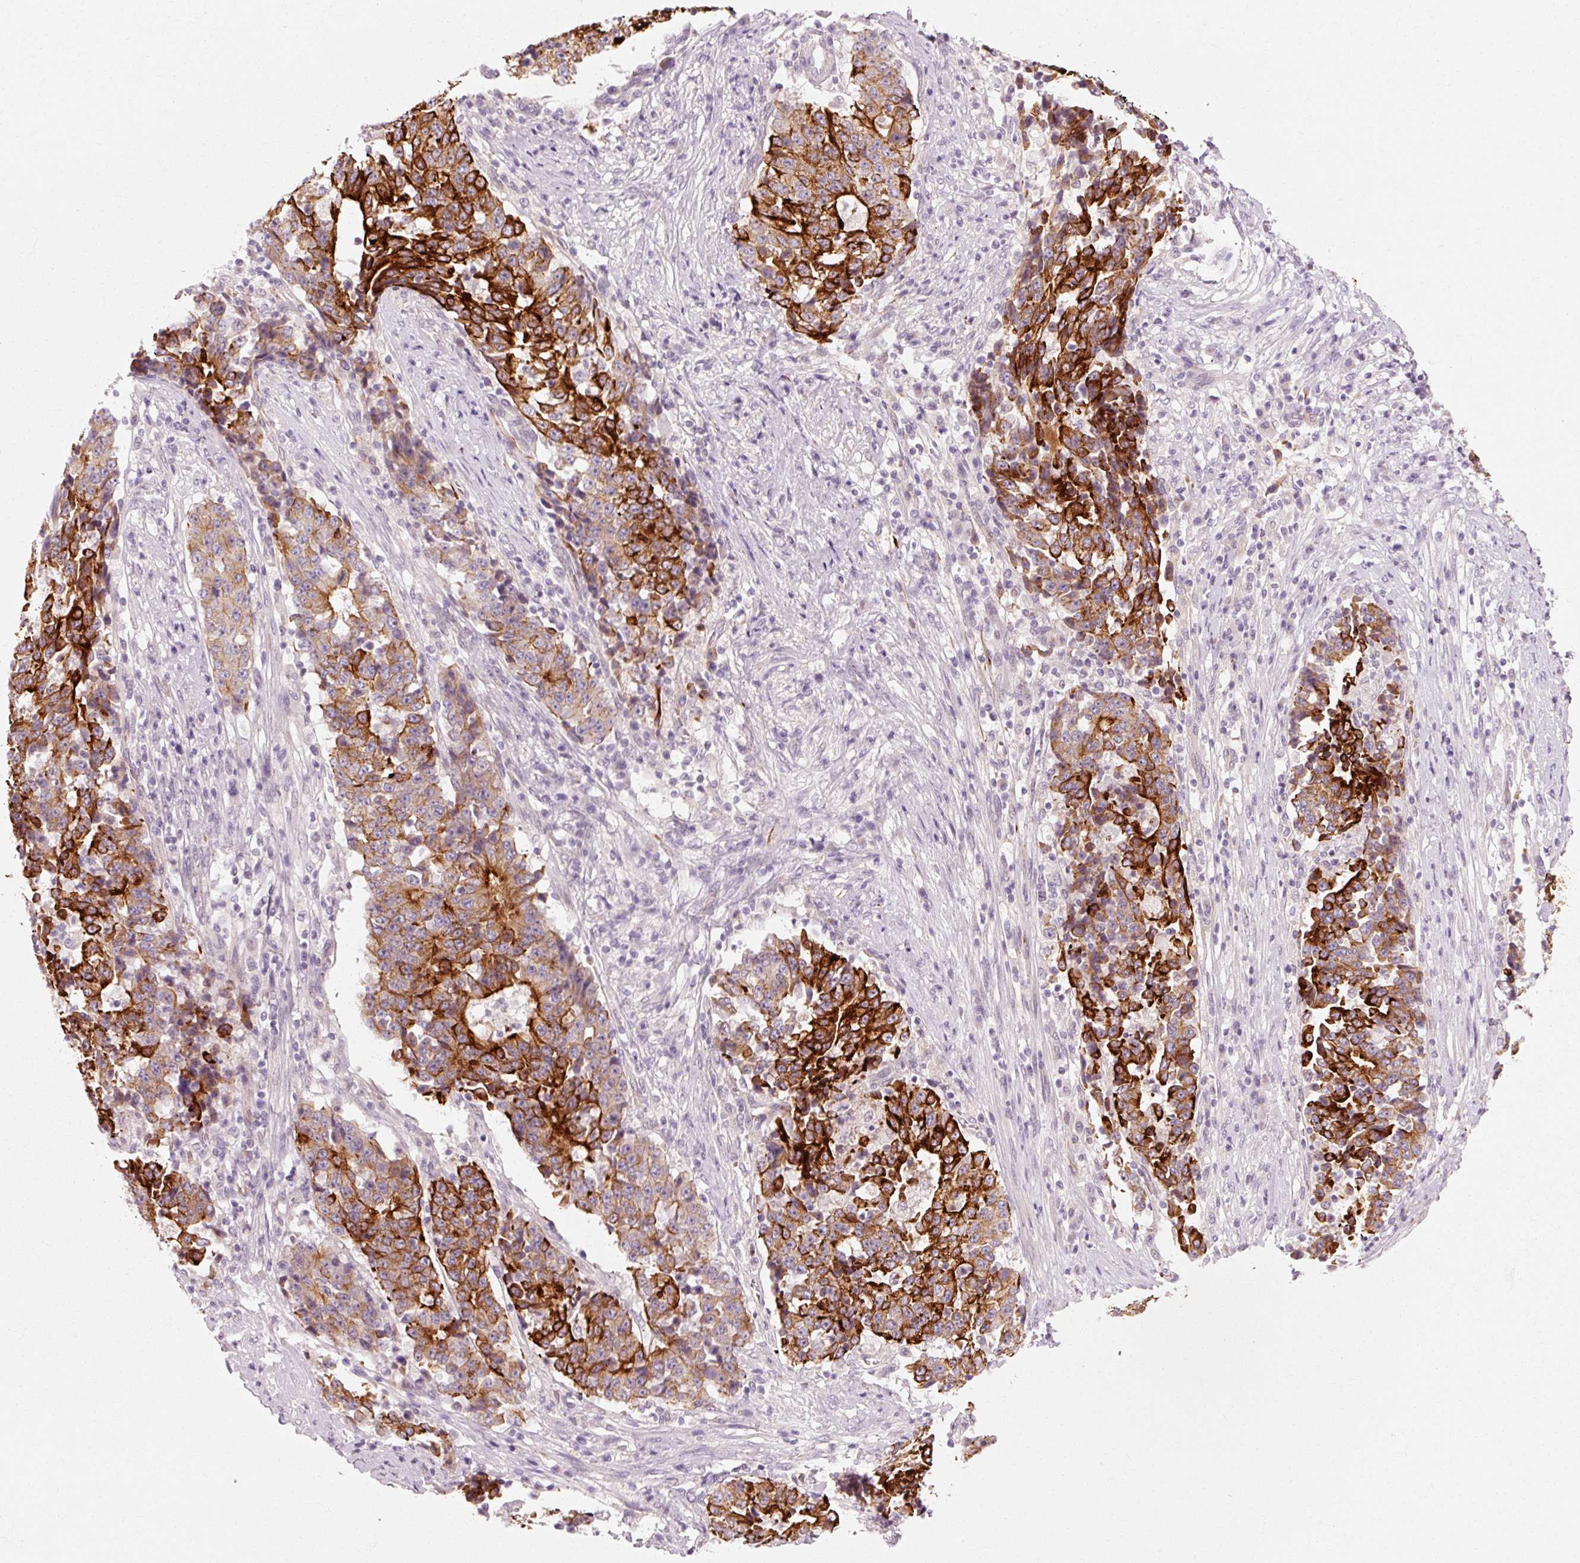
{"staining": {"intensity": "strong", "quantity": "25%-75%", "location": "cytoplasmic/membranous"}, "tissue": "stomach cancer", "cell_type": "Tumor cells", "image_type": "cancer", "snomed": [{"axis": "morphology", "description": "Adenocarcinoma, NOS"}, {"axis": "topography", "description": "Stomach"}], "caption": "Stomach cancer tissue reveals strong cytoplasmic/membranous expression in about 25%-75% of tumor cells", "gene": "TRIM73", "patient": {"sex": "male", "age": 59}}